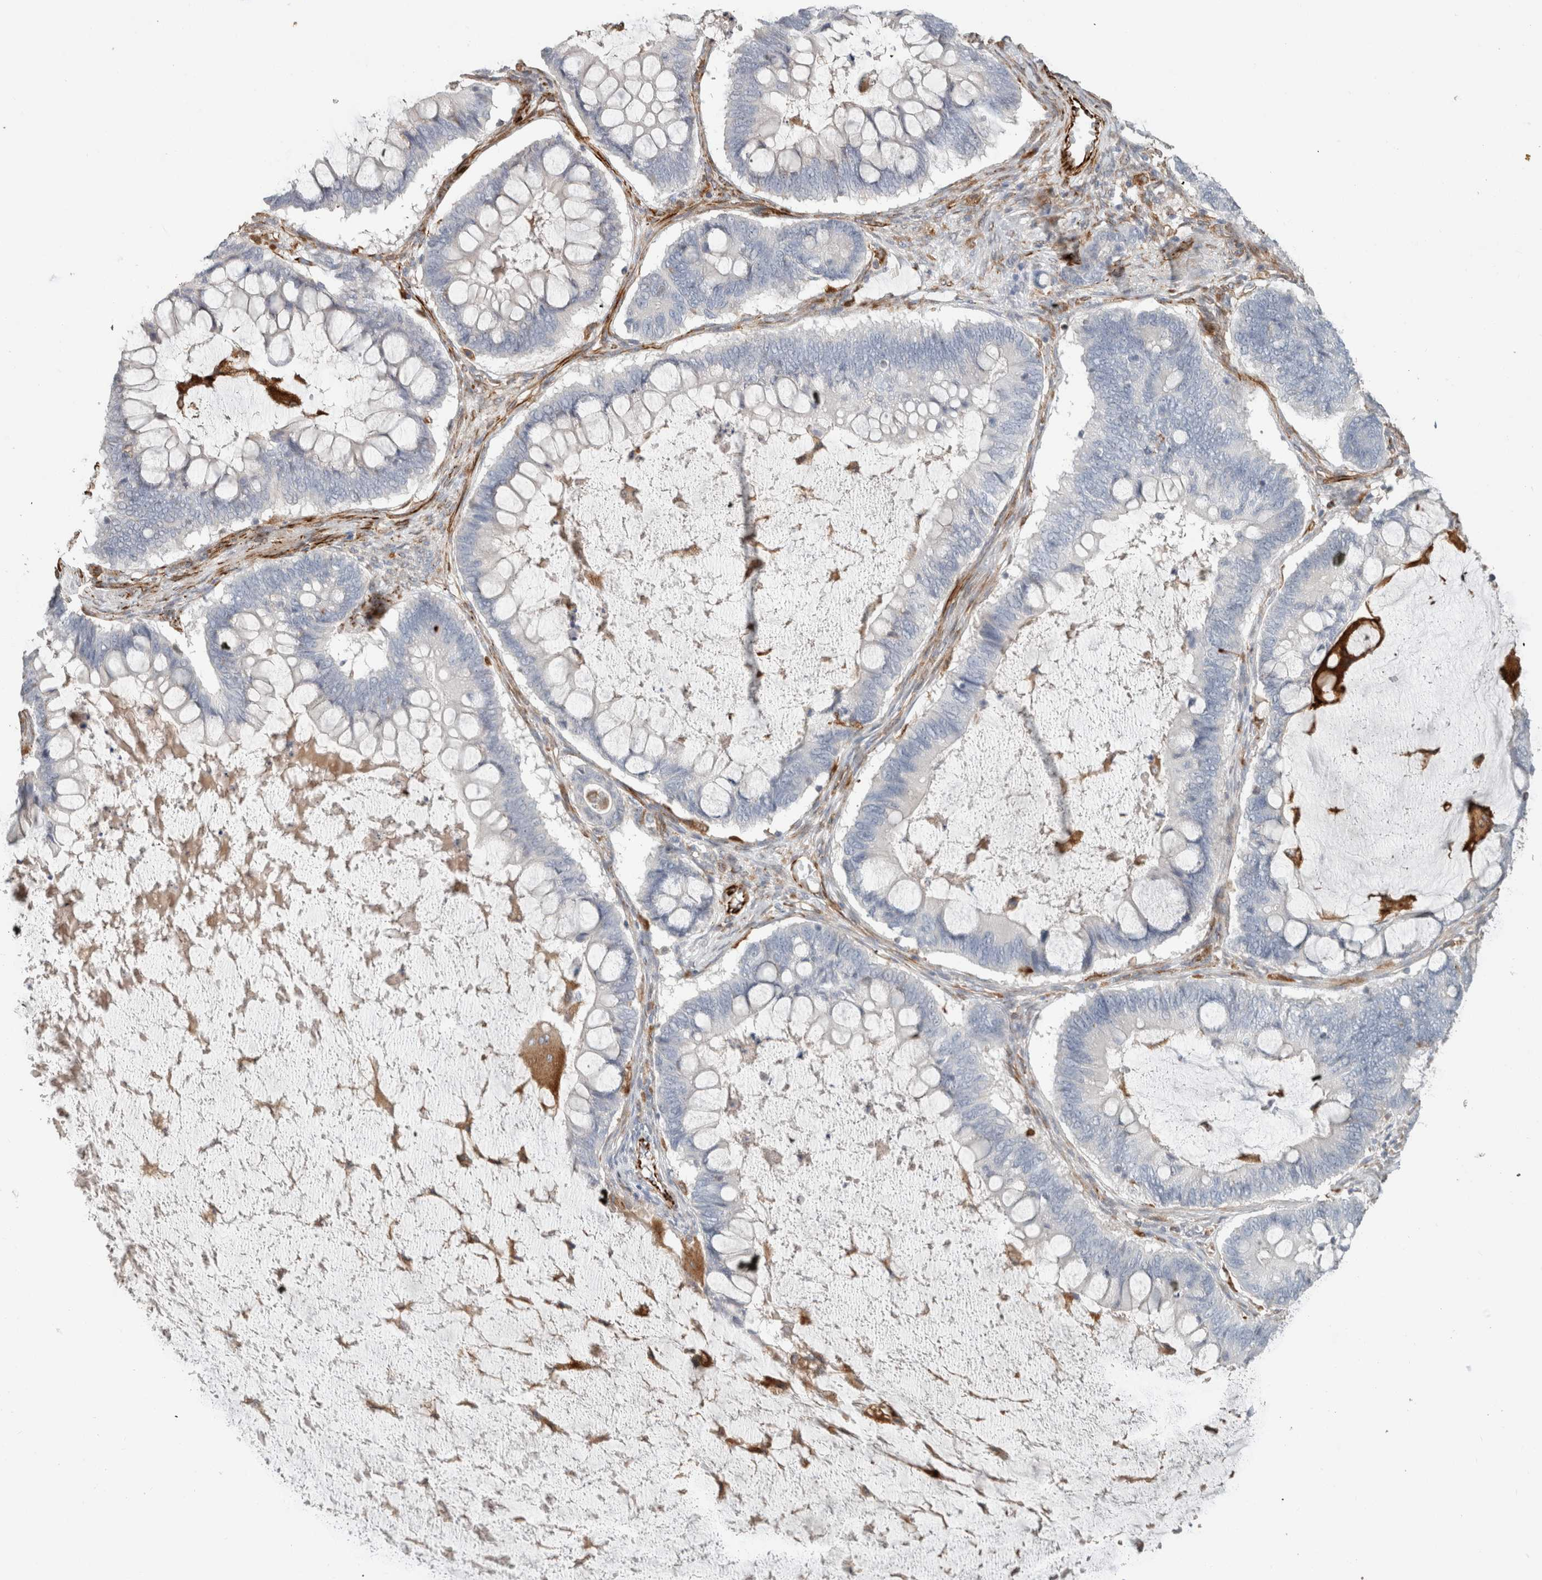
{"staining": {"intensity": "negative", "quantity": "none", "location": "none"}, "tissue": "ovarian cancer", "cell_type": "Tumor cells", "image_type": "cancer", "snomed": [{"axis": "morphology", "description": "Cystadenocarcinoma, mucinous, NOS"}, {"axis": "topography", "description": "Ovary"}], "caption": "Ovarian mucinous cystadenocarcinoma was stained to show a protein in brown. There is no significant positivity in tumor cells.", "gene": "LY86", "patient": {"sex": "female", "age": 61}}